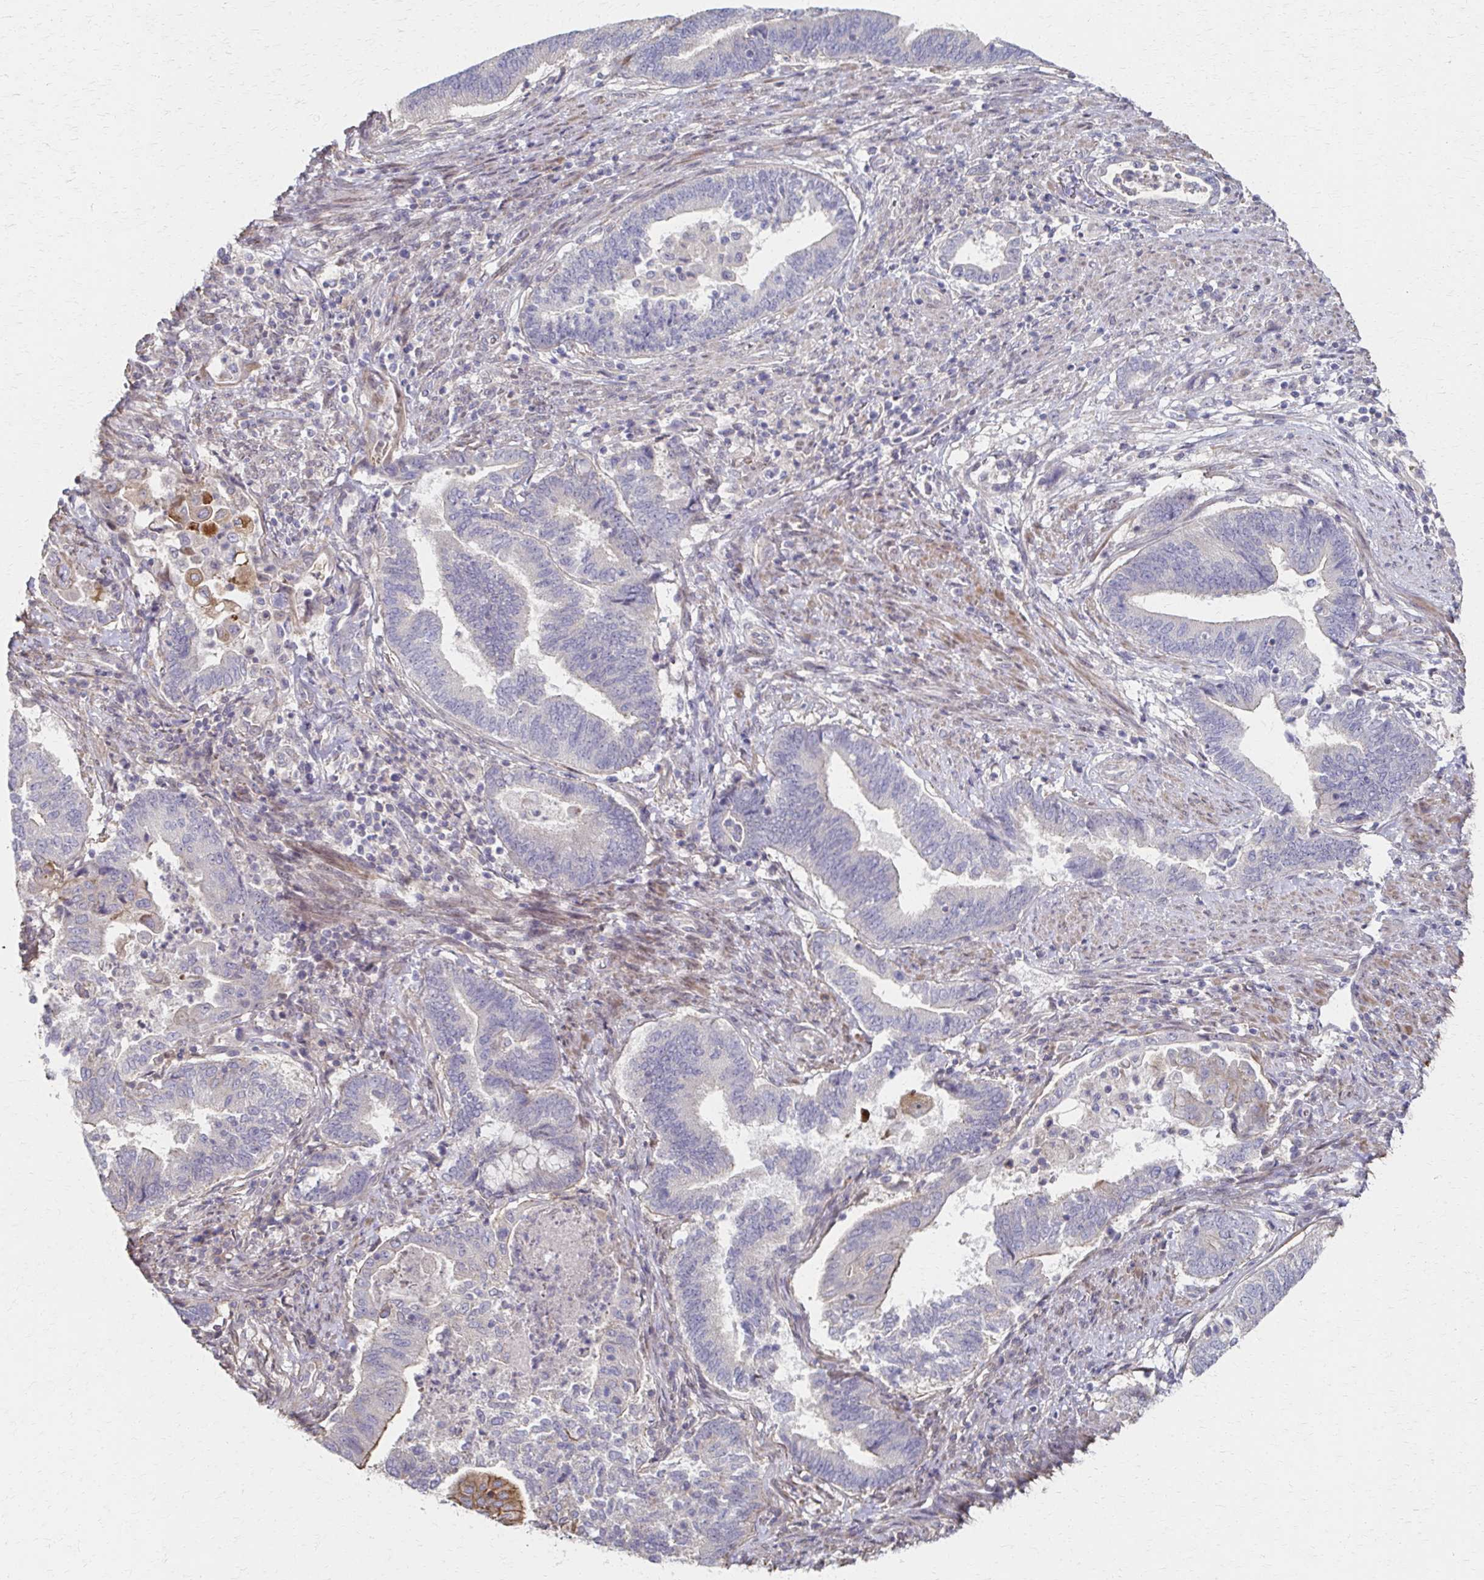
{"staining": {"intensity": "negative", "quantity": "none", "location": "none"}, "tissue": "endometrial cancer", "cell_type": "Tumor cells", "image_type": "cancer", "snomed": [{"axis": "morphology", "description": "Adenocarcinoma, NOS"}, {"axis": "topography", "description": "Endometrium"}], "caption": "Tumor cells are negative for protein expression in human endometrial cancer (adenocarcinoma).", "gene": "EOLA2", "patient": {"sex": "female", "age": 65}}